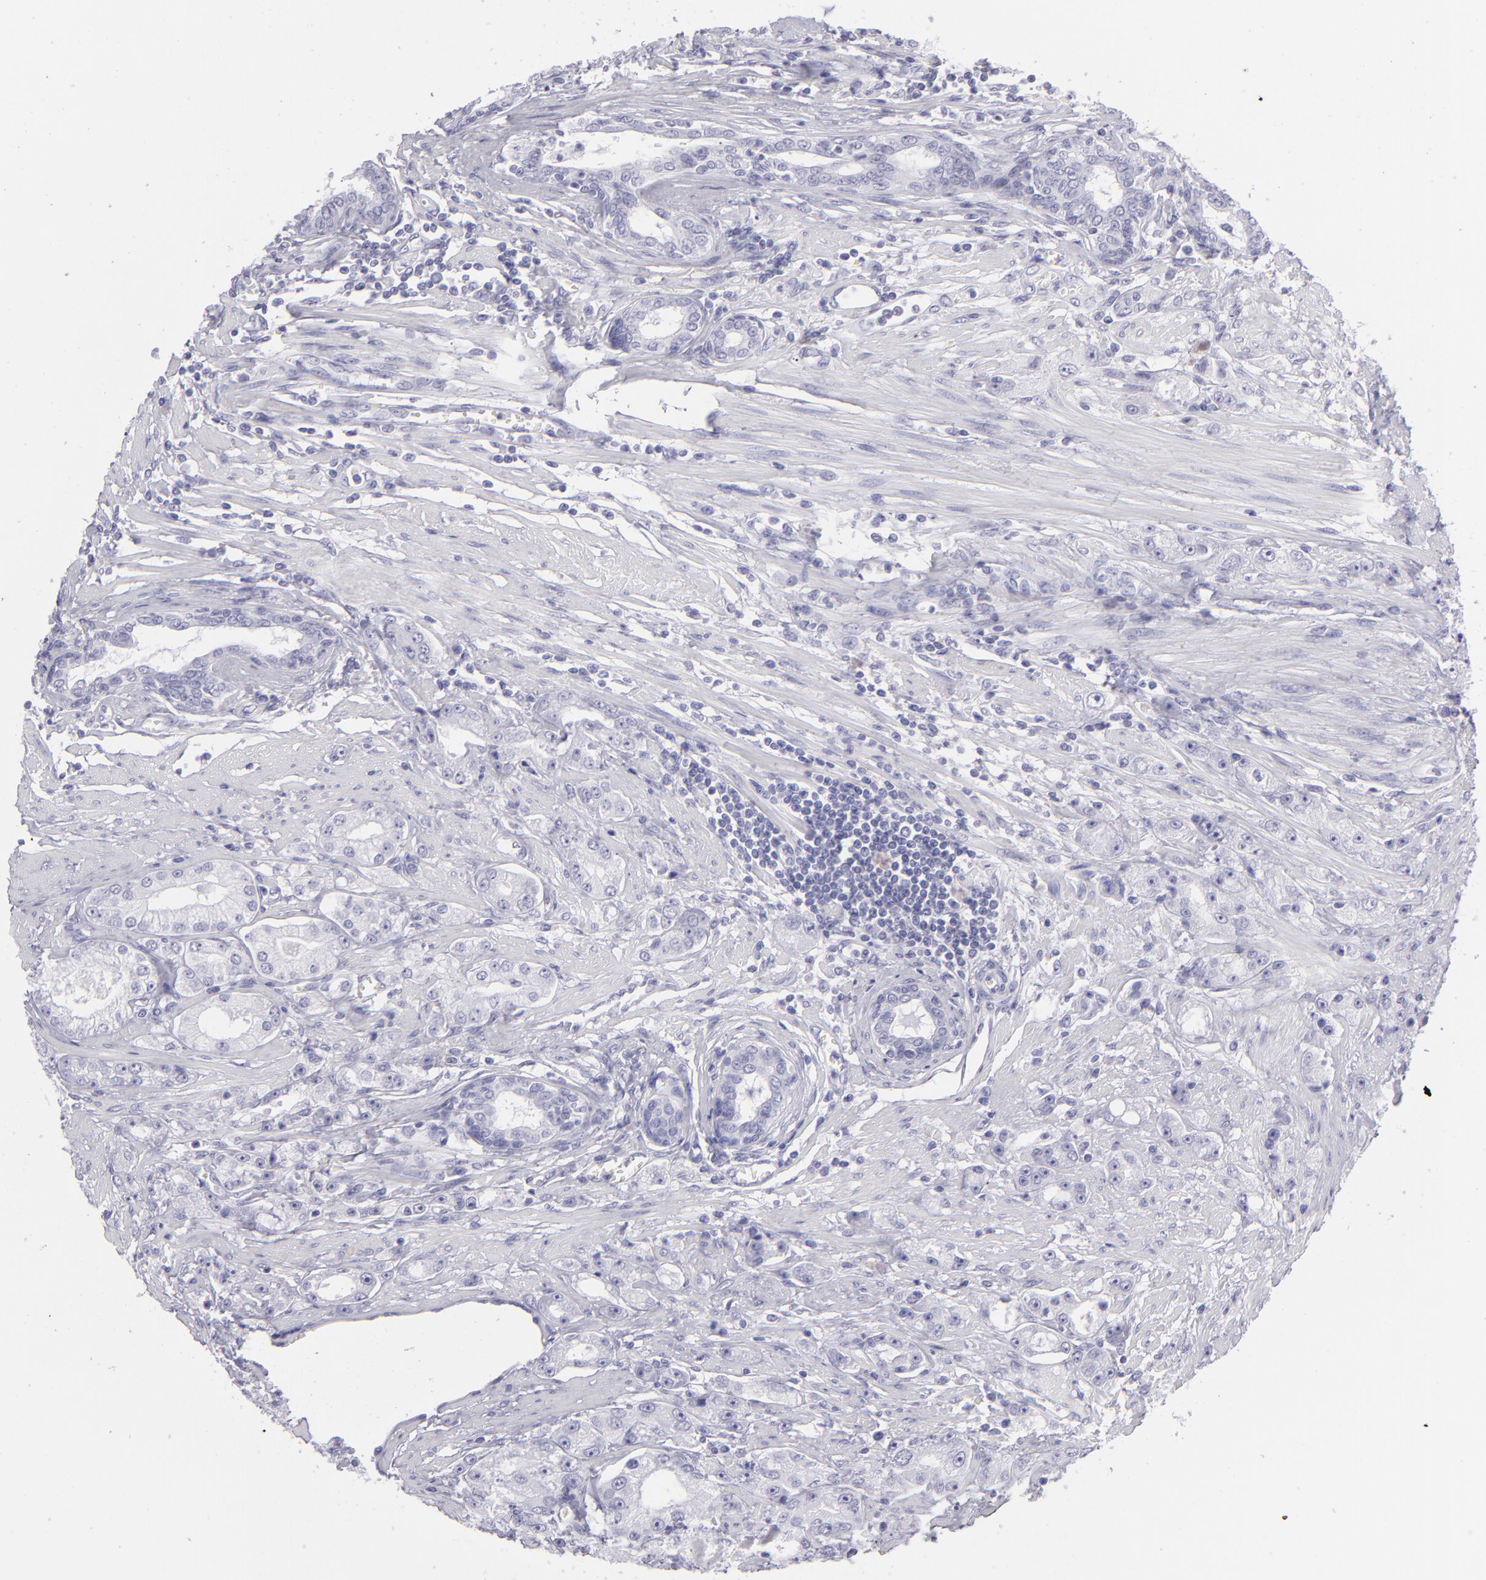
{"staining": {"intensity": "negative", "quantity": "none", "location": "none"}, "tissue": "prostate cancer", "cell_type": "Tumor cells", "image_type": "cancer", "snomed": [{"axis": "morphology", "description": "Adenocarcinoma, Medium grade"}, {"axis": "topography", "description": "Prostate"}], "caption": "The micrograph exhibits no staining of tumor cells in adenocarcinoma (medium-grade) (prostate).", "gene": "PVALB", "patient": {"sex": "male", "age": 72}}